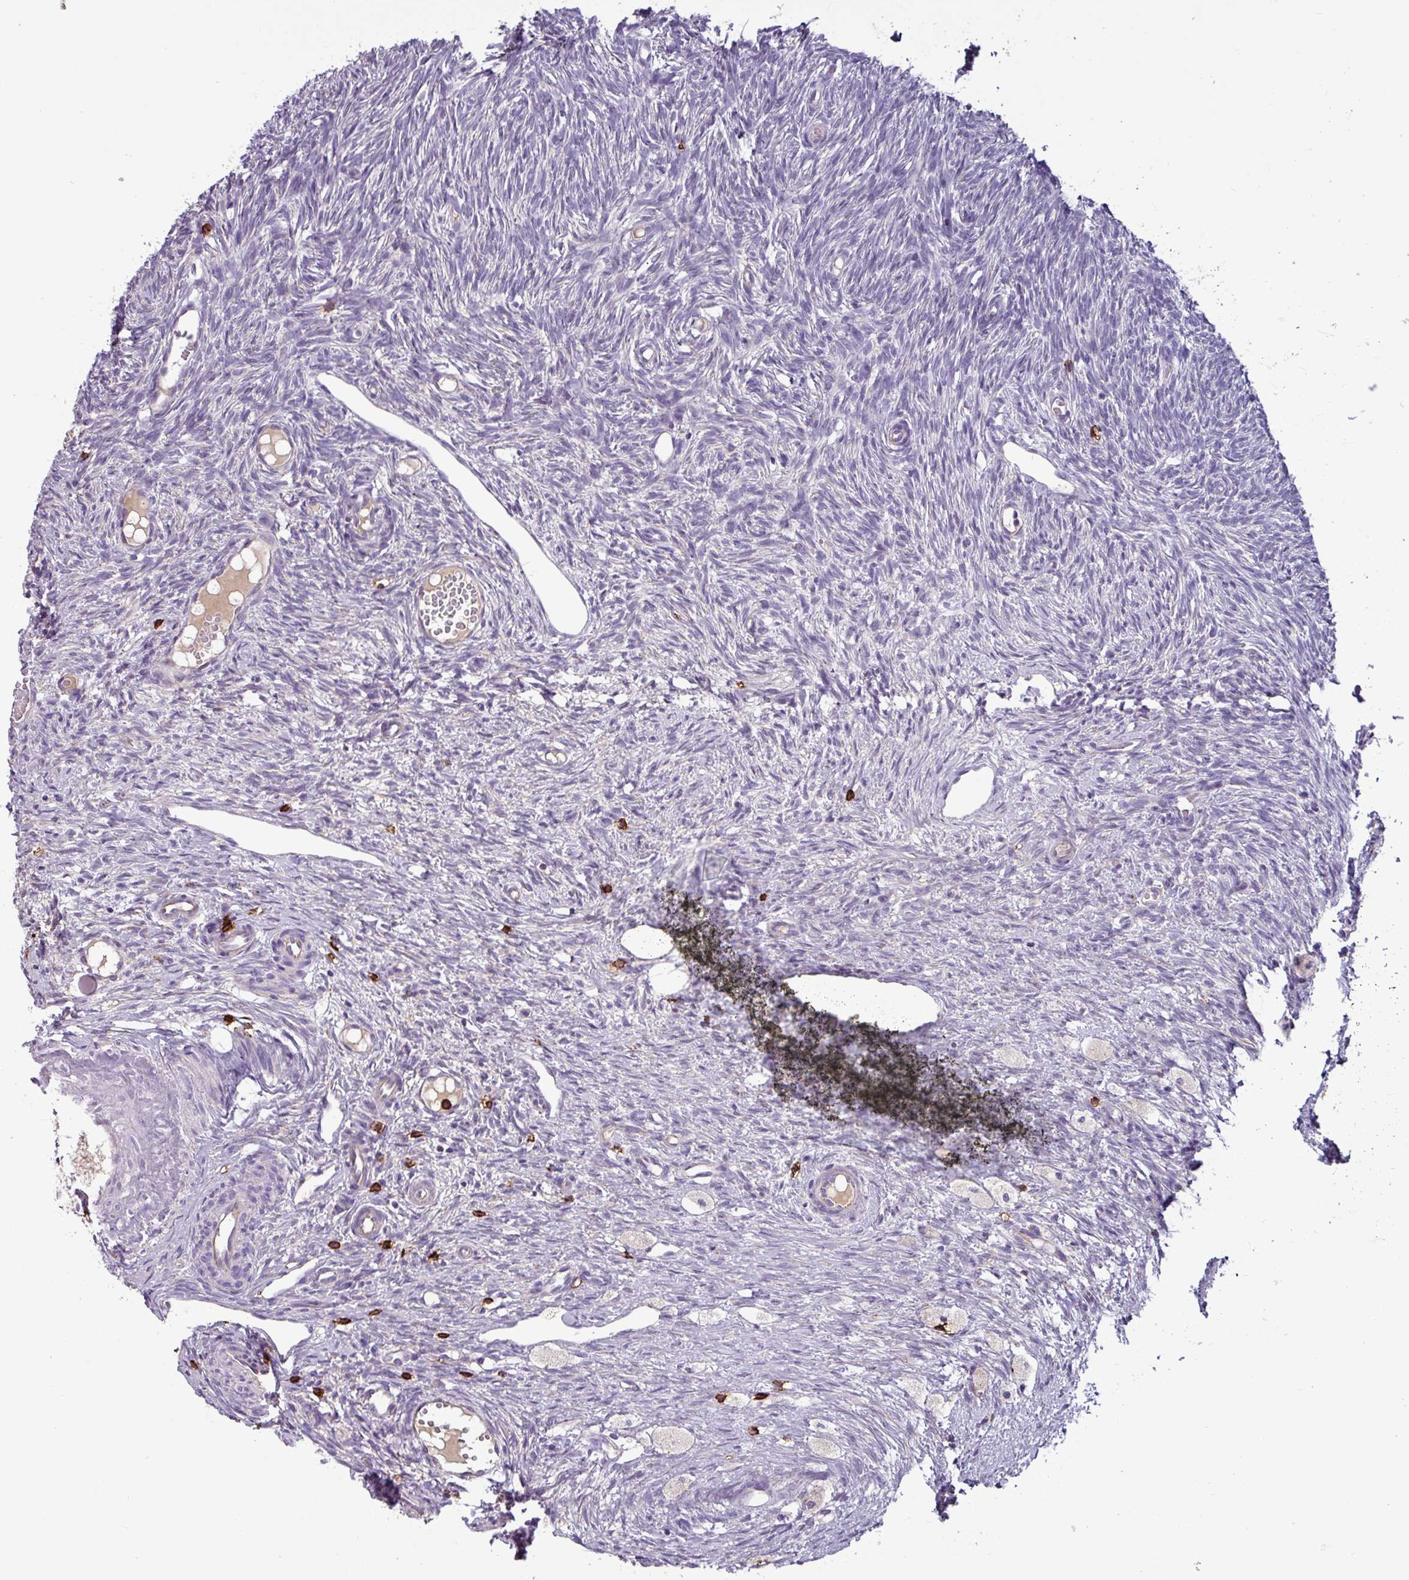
{"staining": {"intensity": "negative", "quantity": "none", "location": "none"}, "tissue": "ovary", "cell_type": "Ovarian stroma cells", "image_type": "normal", "snomed": [{"axis": "morphology", "description": "Normal tissue, NOS"}, {"axis": "topography", "description": "Ovary"}], "caption": "Protein analysis of benign ovary demonstrates no significant staining in ovarian stroma cells. (DAB immunohistochemistry visualized using brightfield microscopy, high magnification).", "gene": "CD8A", "patient": {"sex": "female", "age": 51}}